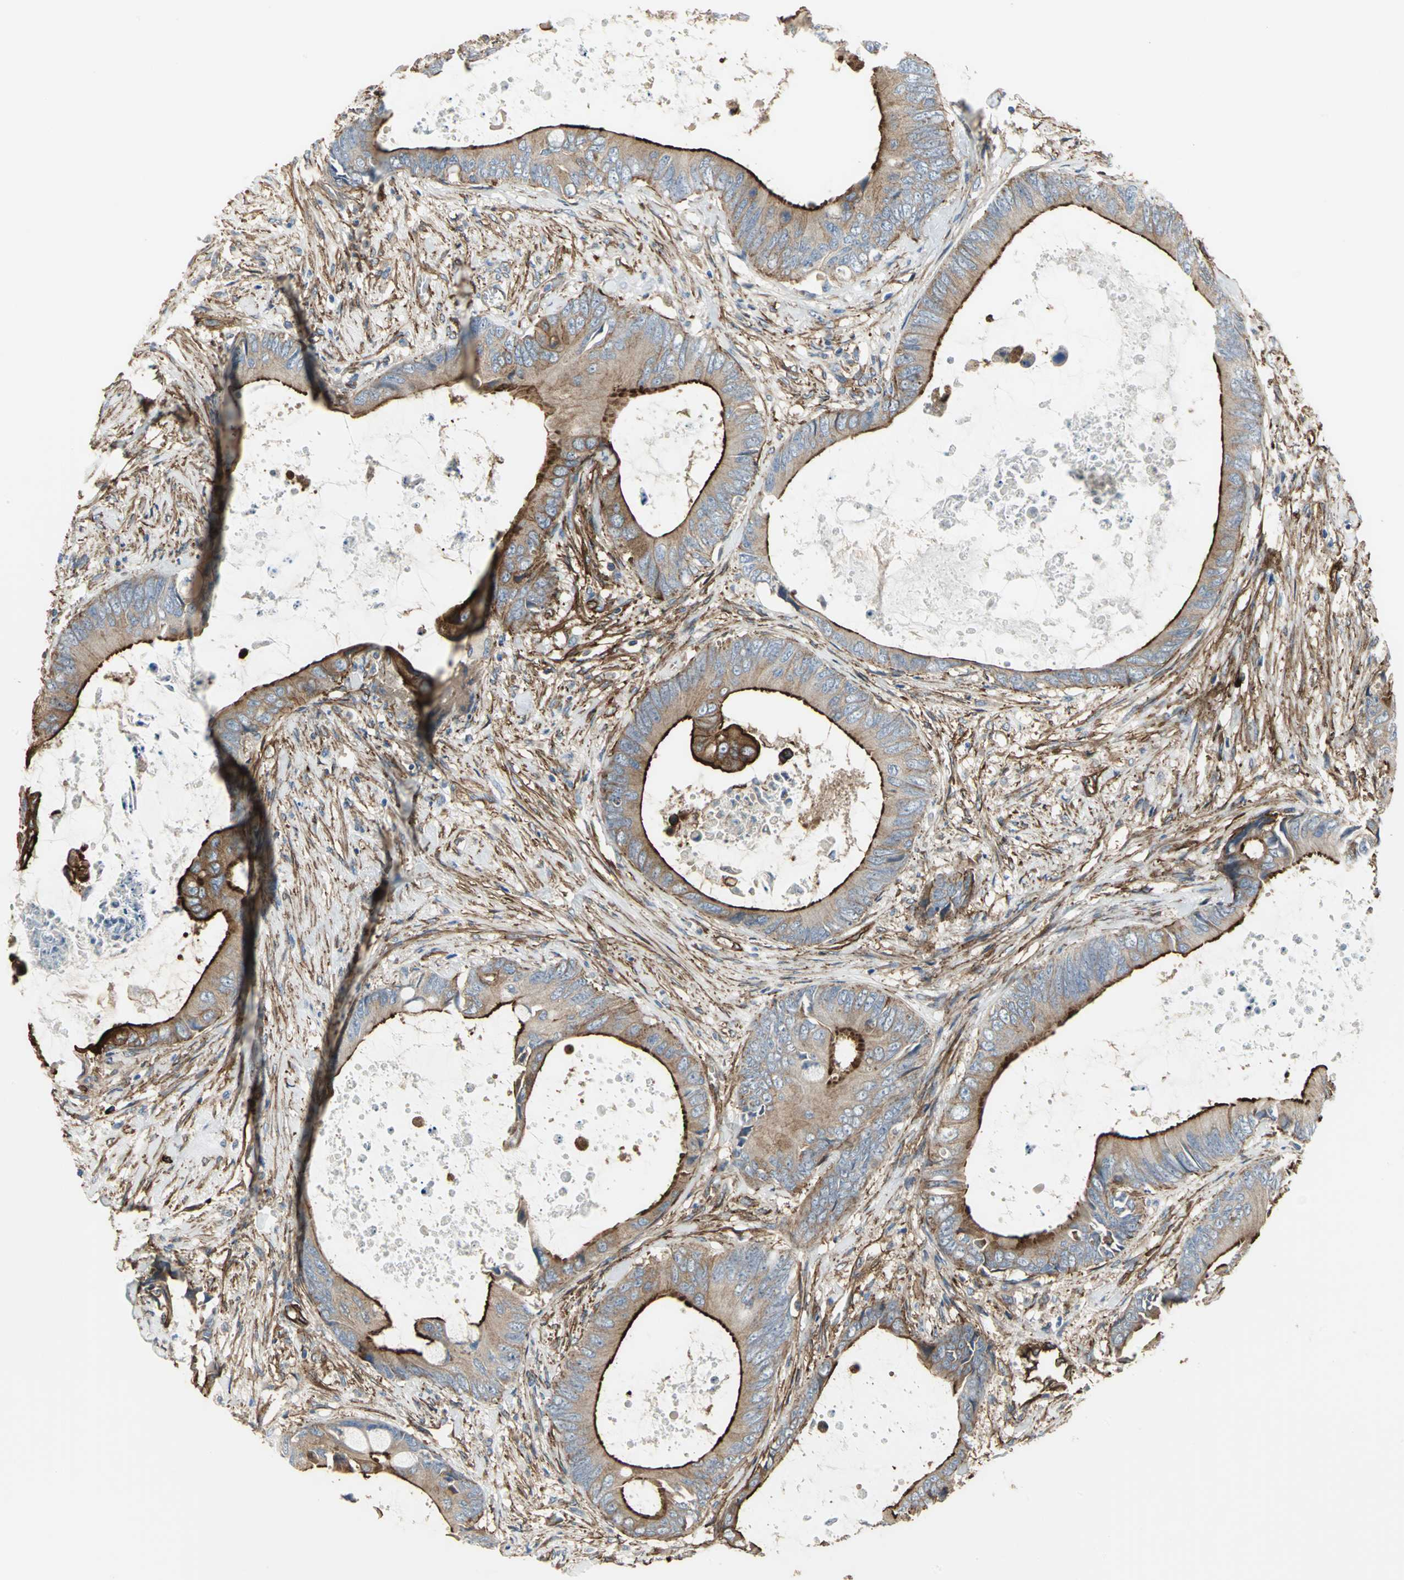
{"staining": {"intensity": "strong", "quantity": ">75%", "location": "cytoplasmic/membranous"}, "tissue": "colorectal cancer", "cell_type": "Tumor cells", "image_type": "cancer", "snomed": [{"axis": "morphology", "description": "Normal tissue, NOS"}, {"axis": "morphology", "description": "Adenocarcinoma, NOS"}, {"axis": "topography", "description": "Rectum"}, {"axis": "topography", "description": "Peripheral nerve tissue"}], "caption": "Human adenocarcinoma (colorectal) stained for a protein (brown) shows strong cytoplasmic/membranous positive staining in approximately >75% of tumor cells.", "gene": "FLNB", "patient": {"sex": "female", "age": 77}}